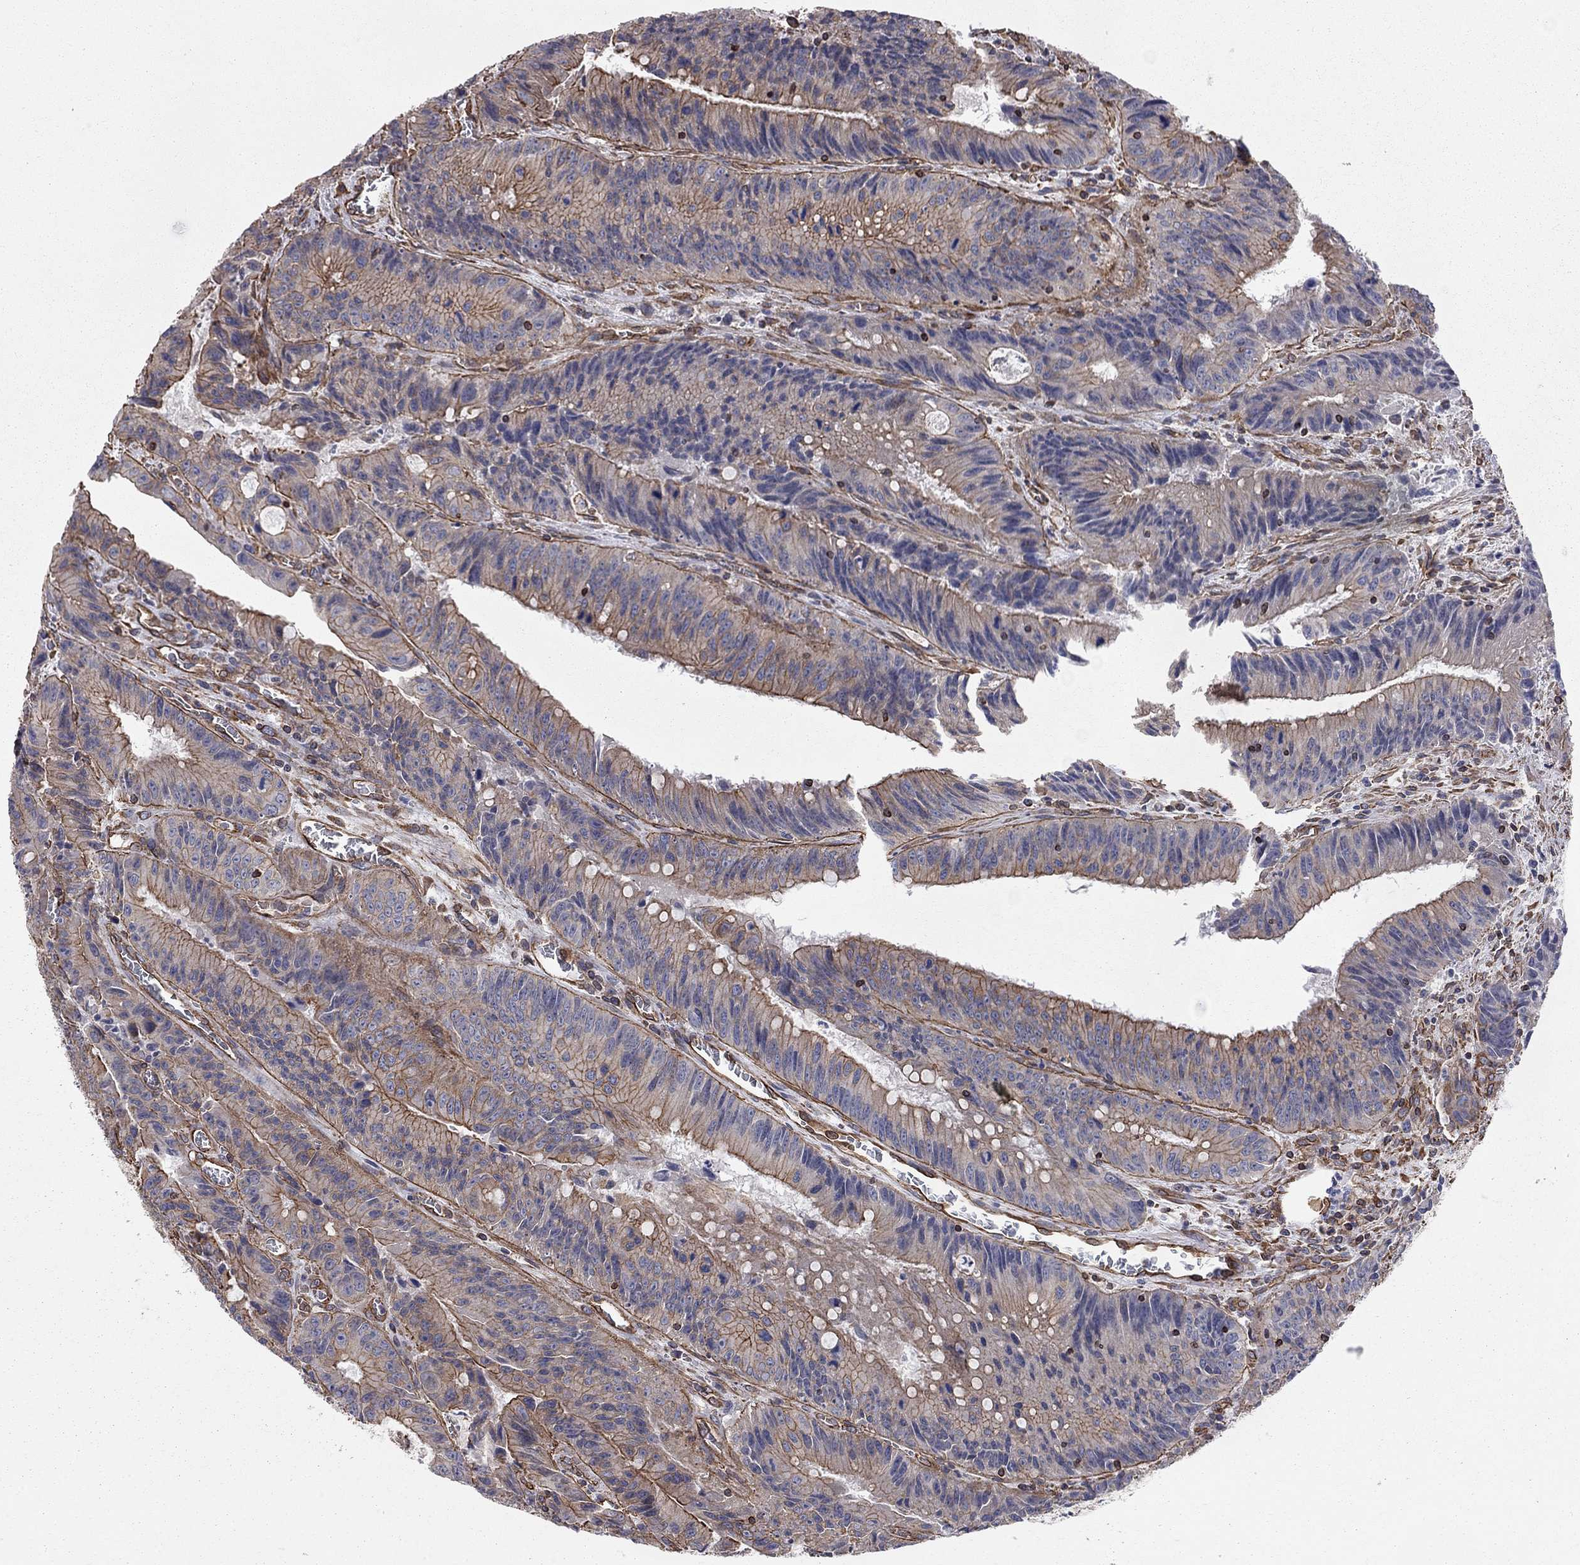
{"staining": {"intensity": "strong", "quantity": "25%-75%", "location": "cytoplasmic/membranous"}, "tissue": "colorectal cancer", "cell_type": "Tumor cells", "image_type": "cancer", "snomed": [{"axis": "morphology", "description": "Adenocarcinoma, NOS"}, {"axis": "topography", "description": "Rectum"}], "caption": "Immunohistochemistry micrograph of neoplastic tissue: colorectal cancer stained using IHC shows high levels of strong protein expression localized specifically in the cytoplasmic/membranous of tumor cells, appearing as a cytoplasmic/membranous brown color.", "gene": "BICDL2", "patient": {"sex": "female", "age": 72}}